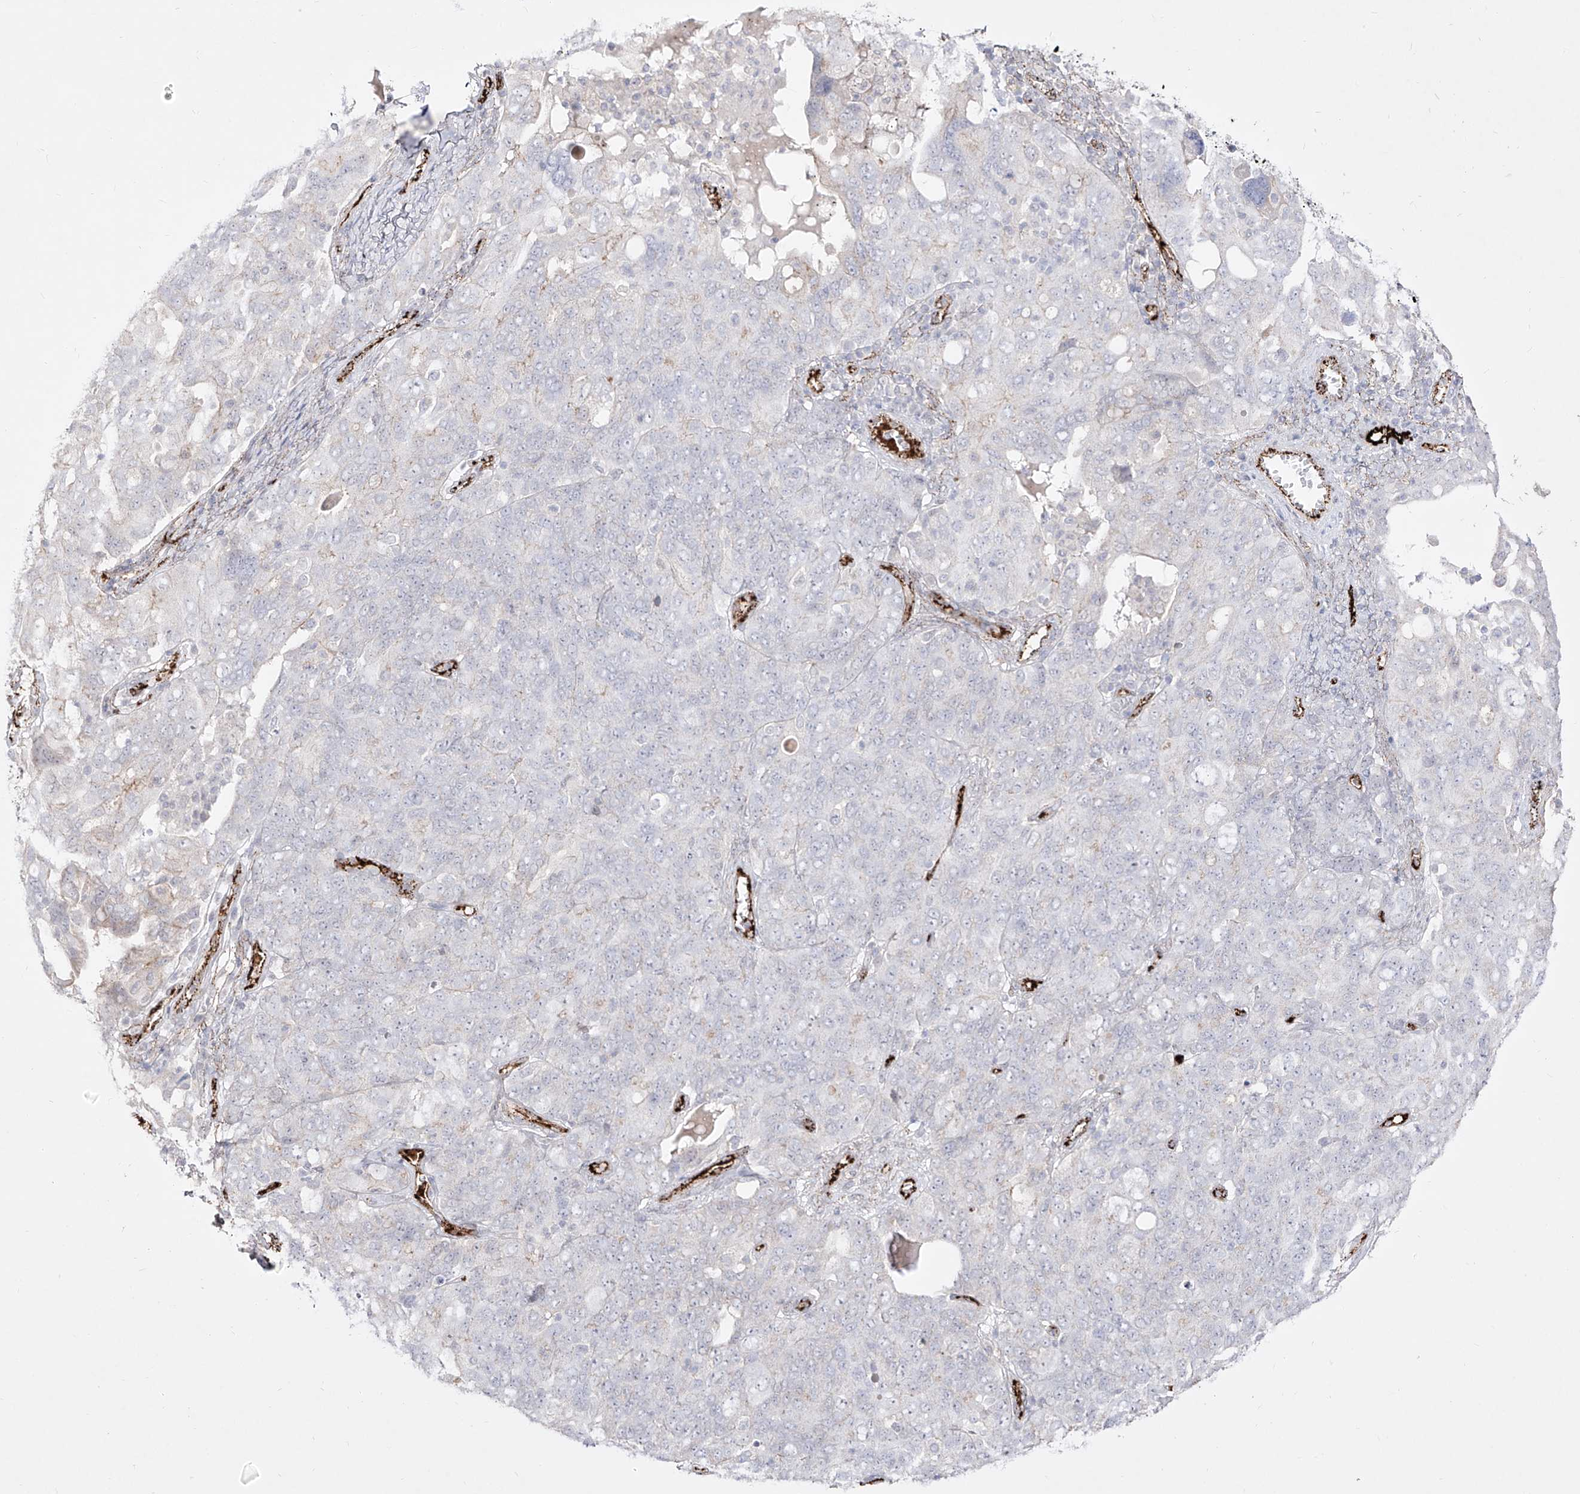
{"staining": {"intensity": "negative", "quantity": "none", "location": "none"}, "tissue": "ovarian cancer", "cell_type": "Tumor cells", "image_type": "cancer", "snomed": [{"axis": "morphology", "description": "Carcinoma, endometroid"}, {"axis": "topography", "description": "Ovary"}], "caption": "The histopathology image exhibits no significant expression in tumor cells of ovarian cancer.", "gene": "ZGRF1", "patient": {"sex": "female", "age": 62}}